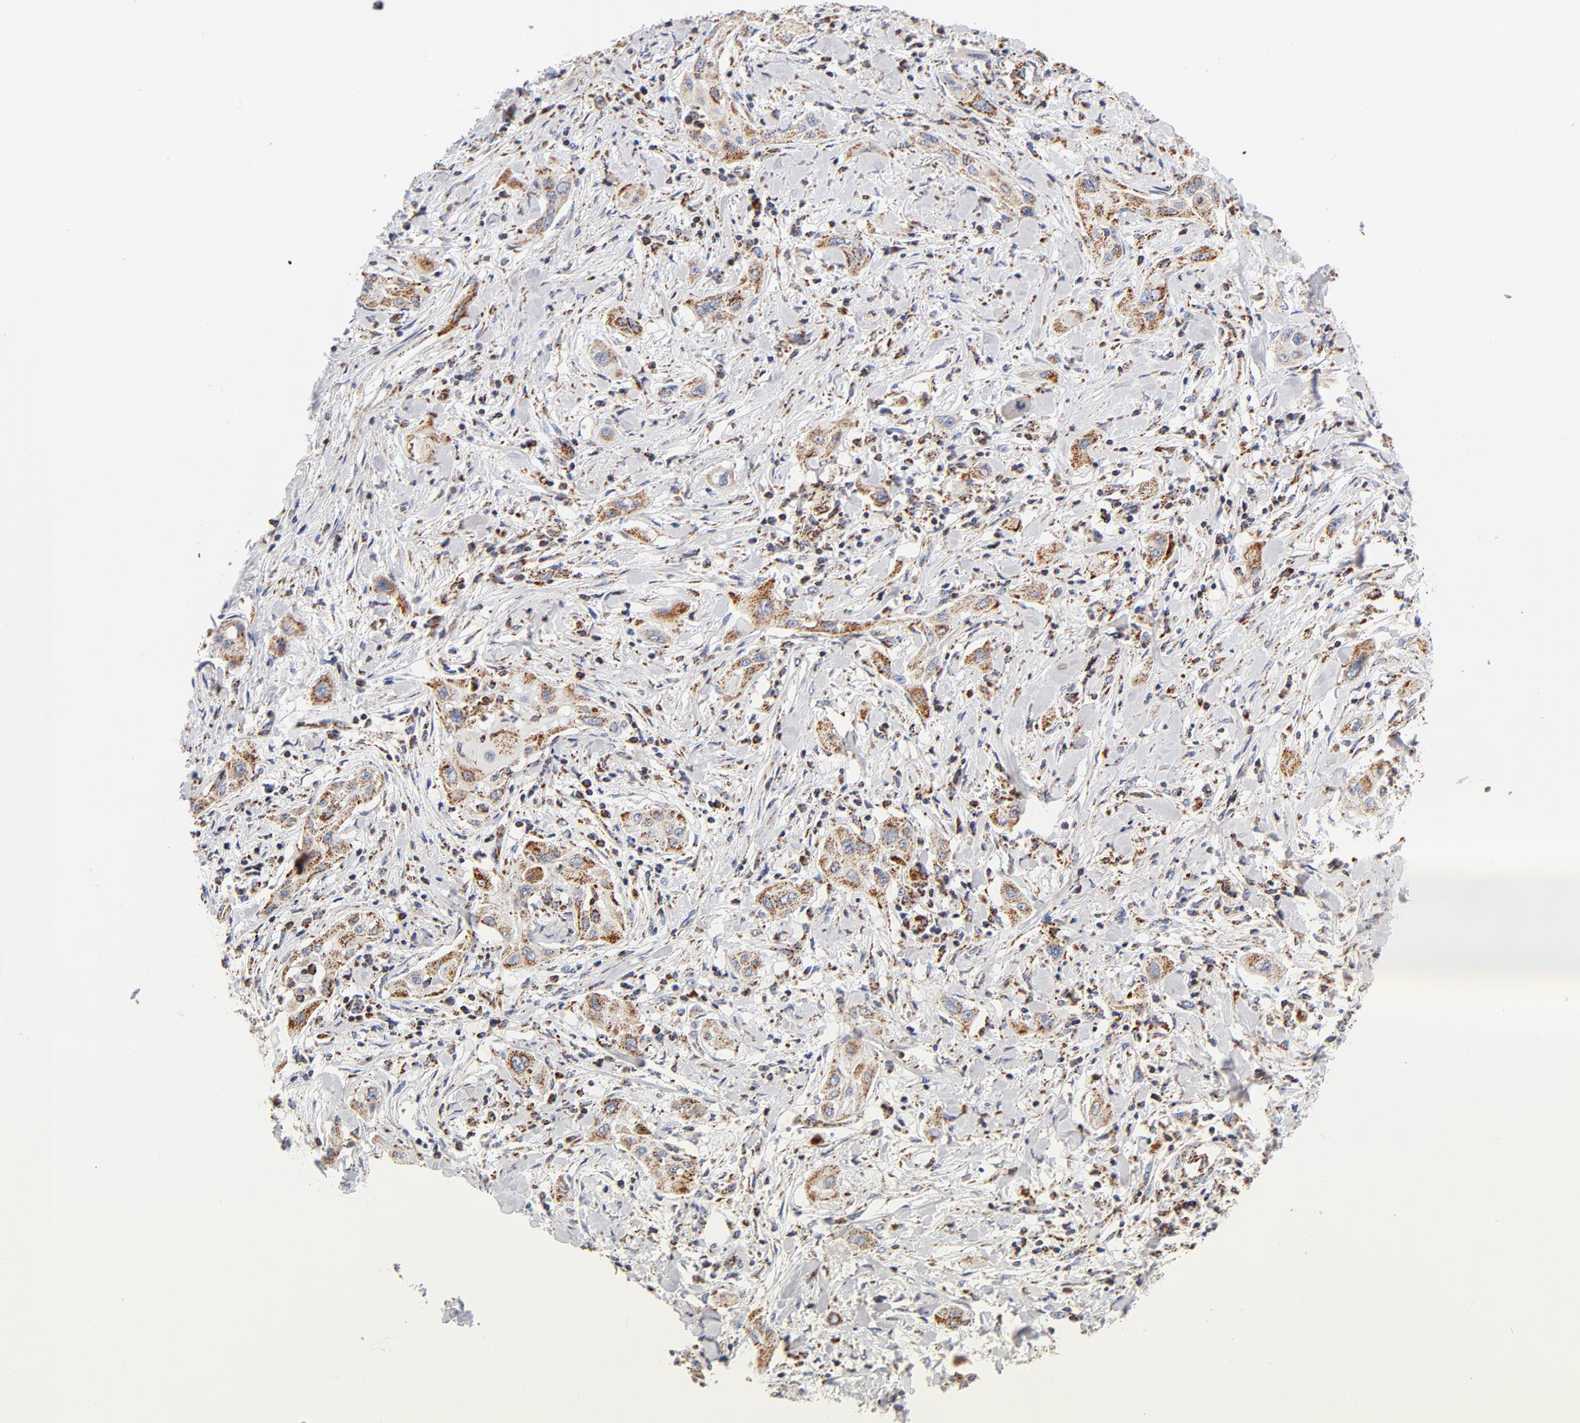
{"staining": {"intensity": "moderate", "quantity": ">75%", "location": "cytoplasmic/membranous"}, "tissue": "lung cancer", "cell_type": "Tumor cells", "image_type": "cancer", "snomed": [{"axis": "morphology", "description": "Squamous cell carcinoma, NOS"}, {"axis": "topography", "description": "Lung"}], "caption": "Squamous cell carcinoma (lung) tissue demonstrates moderate cytoplasmic/membranous expression in approximately >75% of tumor cells, visualized by immunohistochemistry. The staining was performed using DAB (3,3'-diaminobenzidine), with brown indicating positive protein expression. Nuclei are stained blue with hematoxylin.", "gene": "ECHS1", "patient": {"sex": "female", "age": 47}}